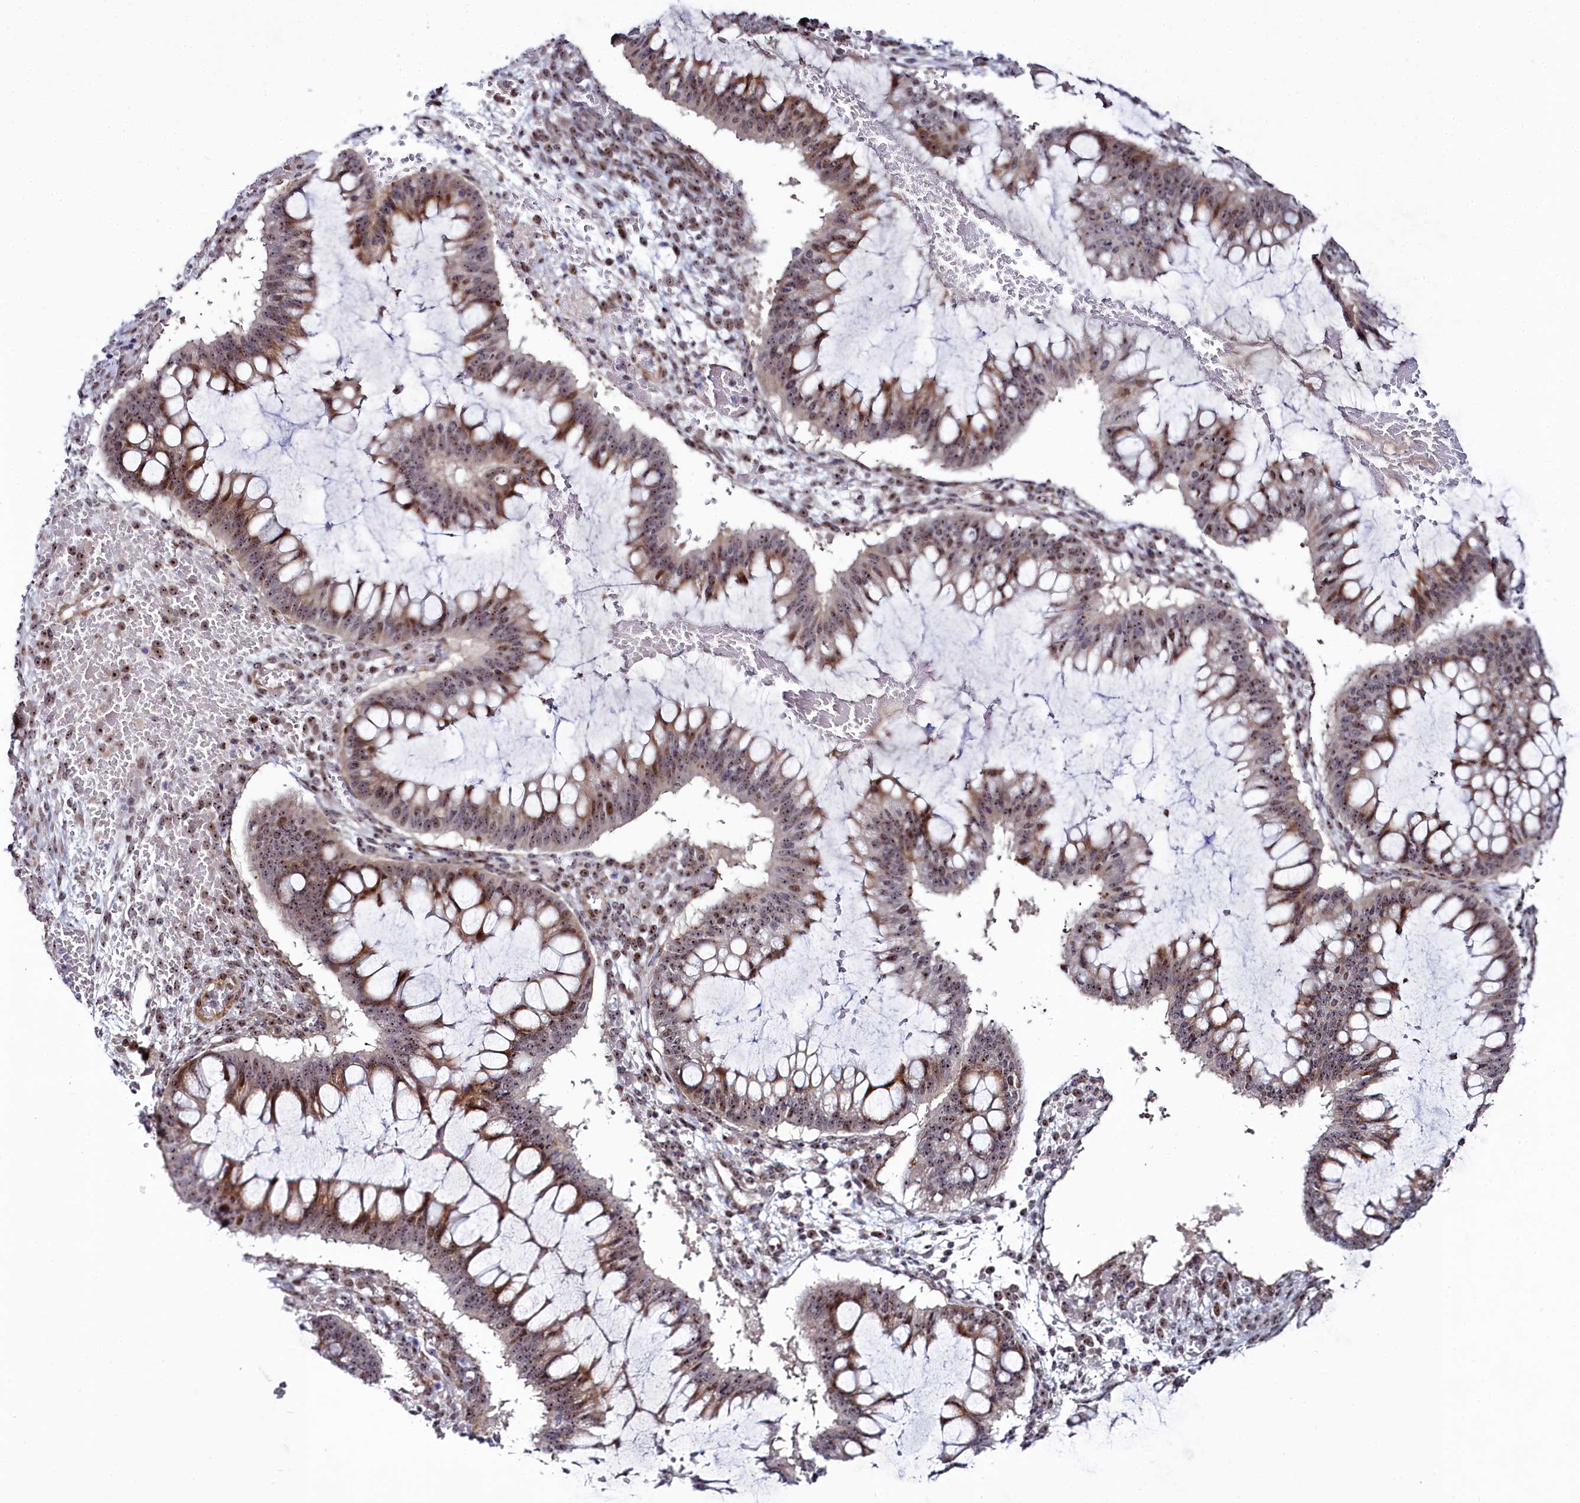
{"staining": {"intensity": "moderate", "quantity": "25%-75%", "location": "cytoplasmic/membranous,nuclear"}, "tissue": "ovarian cancer", "cell_type": "Tumor cells", "image_type": "cancer", "snomed": [{"axis": "morphology", "description": "Cystadenocarcinoma, mucinous, NOS"}, {"axis": "topography", "description": "Ovary"}], "caption": "This is an image of immunohistochemistry (IHC) staining of ovarian cancer (mucinous cystadenocarcinoma), which shows moderate positivity in the cytoplasmic/membranous and nuclear of tumor cells.", "gene": "TCOF1", "patient": {"sex": "female", "age": 73}}